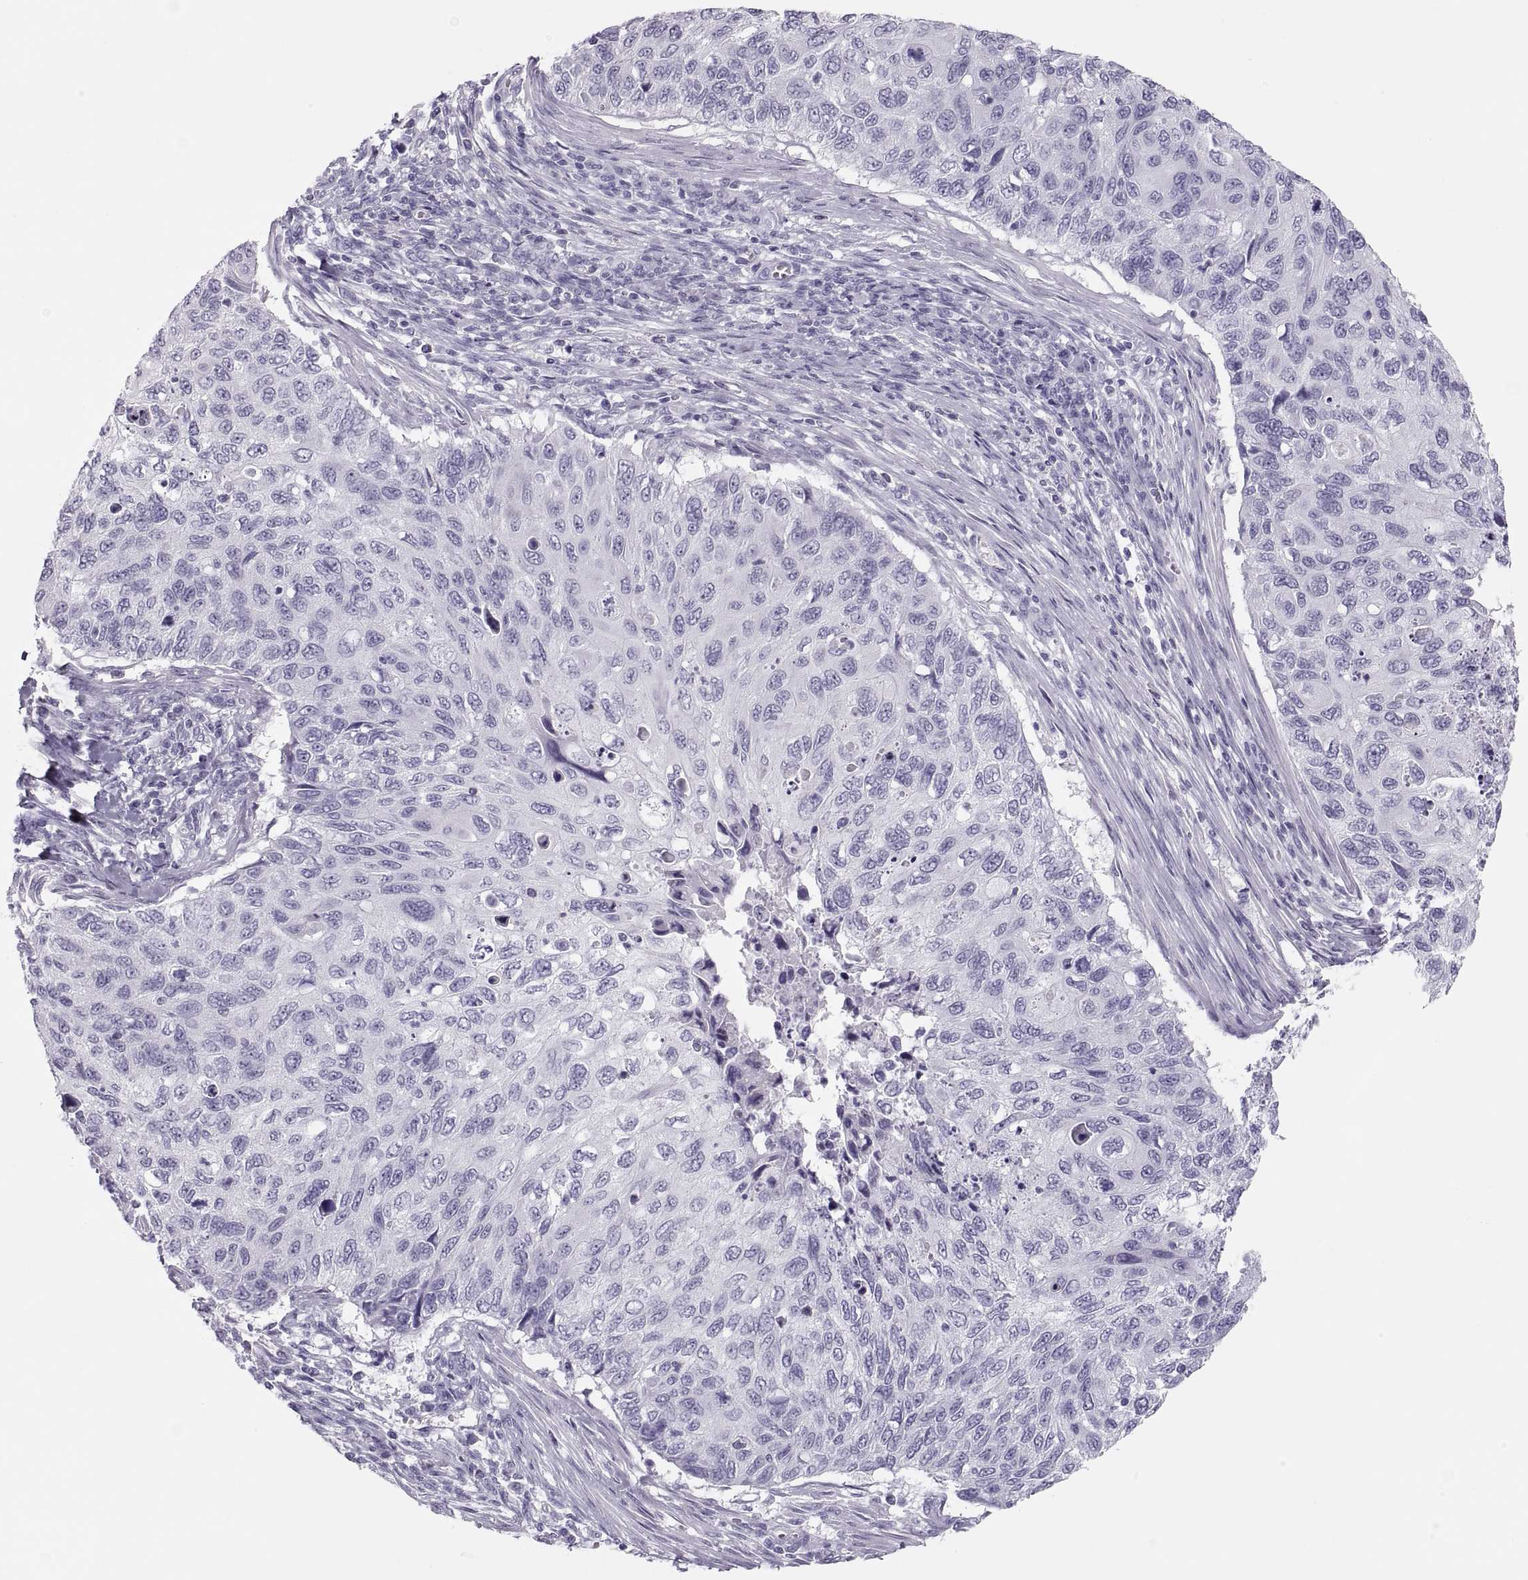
{"staining": {"intensity": "negative", "quantity": "none", "location": "none"}, "tissue": "cervical cancer", "cell_type": "Tumor cells", "image_type": "cancer", "snomed": [{"axis": "morphology", "description": "Squamous cell carcinoma, NOS"}, {"axis": "topography", "description": "Cervix"}], "caption": "Tumor cells are negative for brown protein staining in squamous cell carcinoma (cervical). (DAB (3,3'-diaminobenzidine) immunohistochemistry (IHC) visualized using brightfield microscopy, high magnification).", "gene": "SEMG1", "patient": {"sex": "female", "age": 70}}